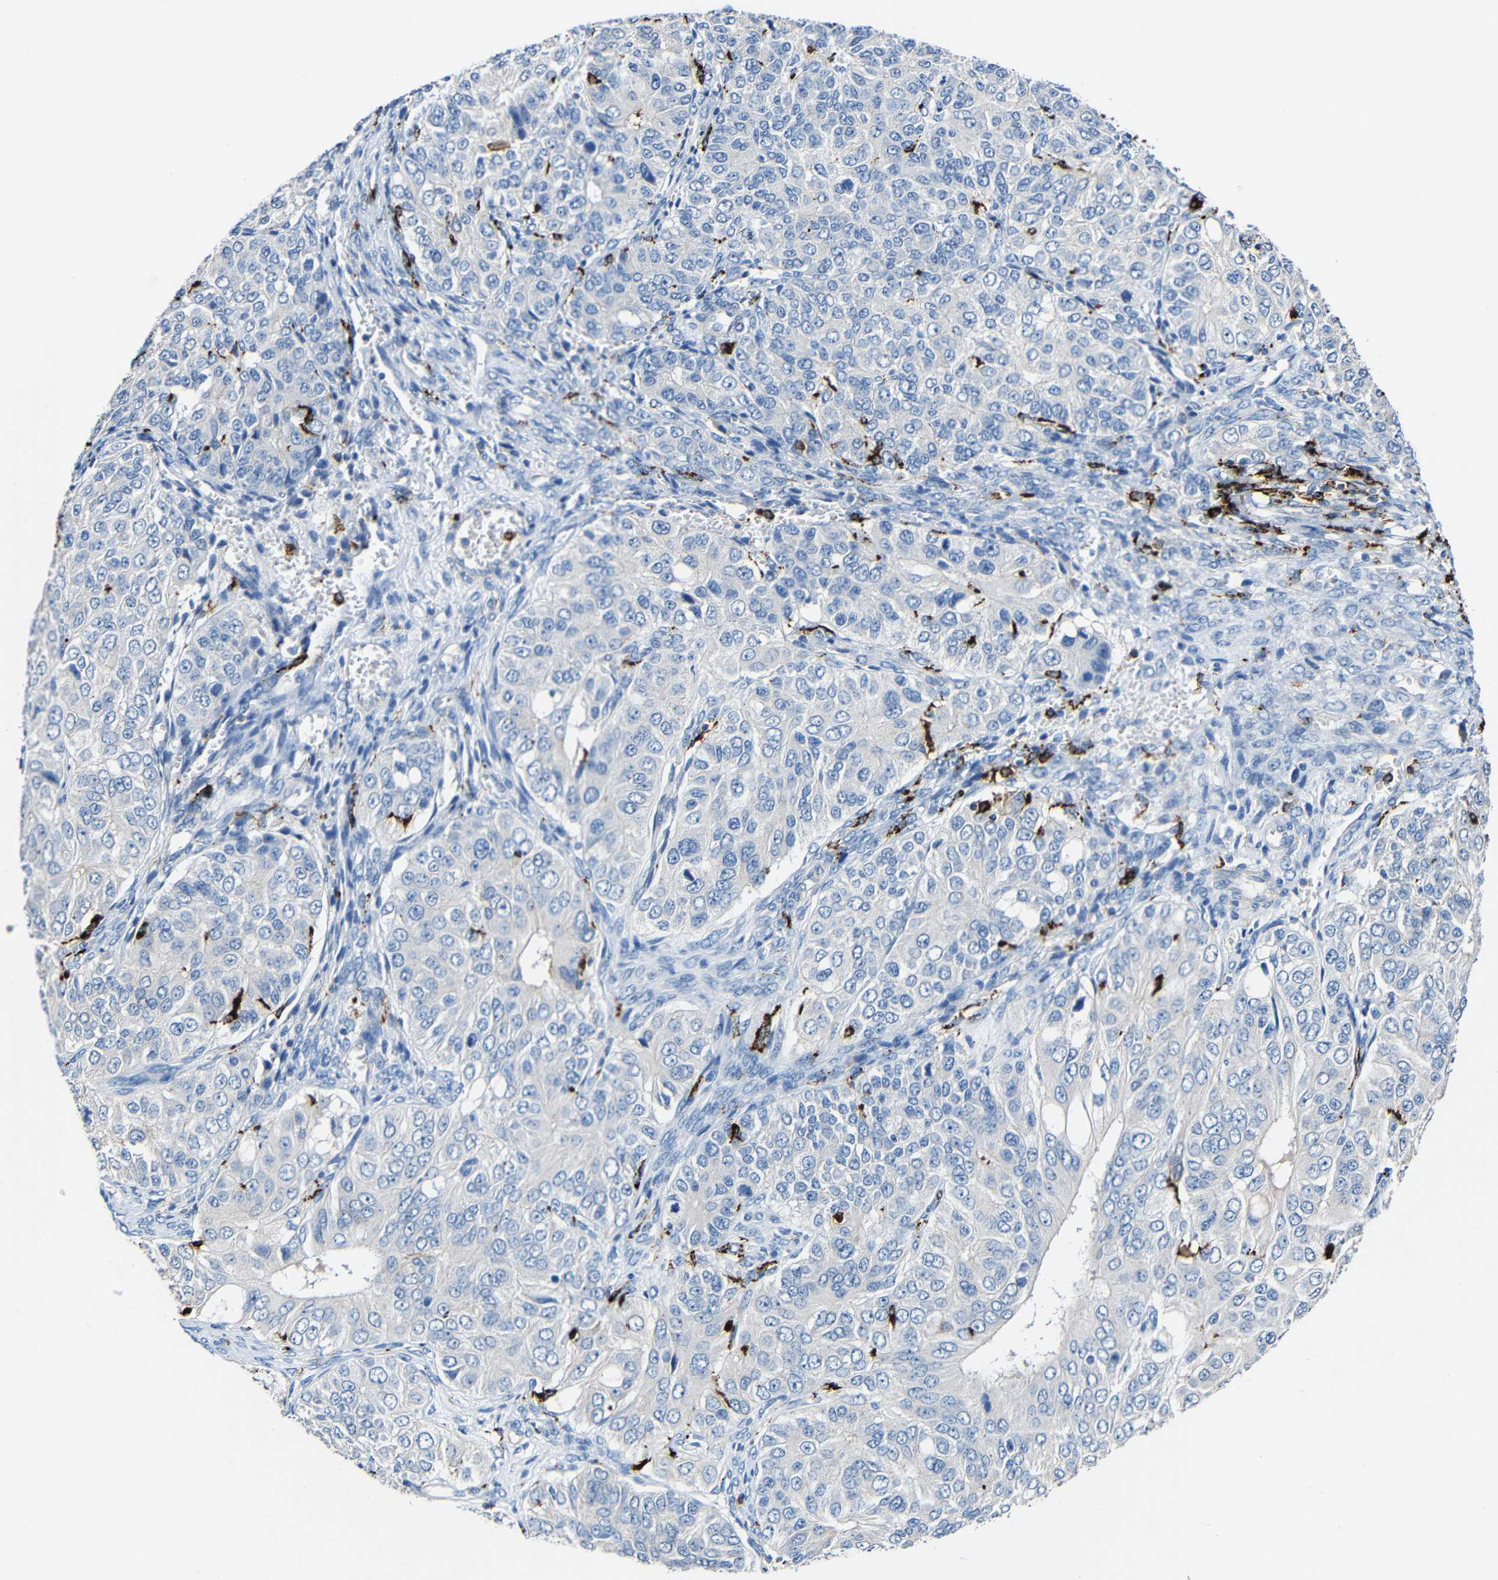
{"staining": {"intensity": "negative", "quantity": "none", "location": "none"}, "tissue": "ovarian cancer", "cell_type": "Tumor cells", "image_type": "cancer", "snomed": [{"axis": "morphology", "description": "Carcinoma, endometroid"}, {"axis": "topography", "description": "Ovary"}], "caption": "Immunohistochemistry of ovarian cancer demonstrates no expression in tumor cells.", "gene": "HLA-DMA", "patient": {"sex": "female", "age": 51}}